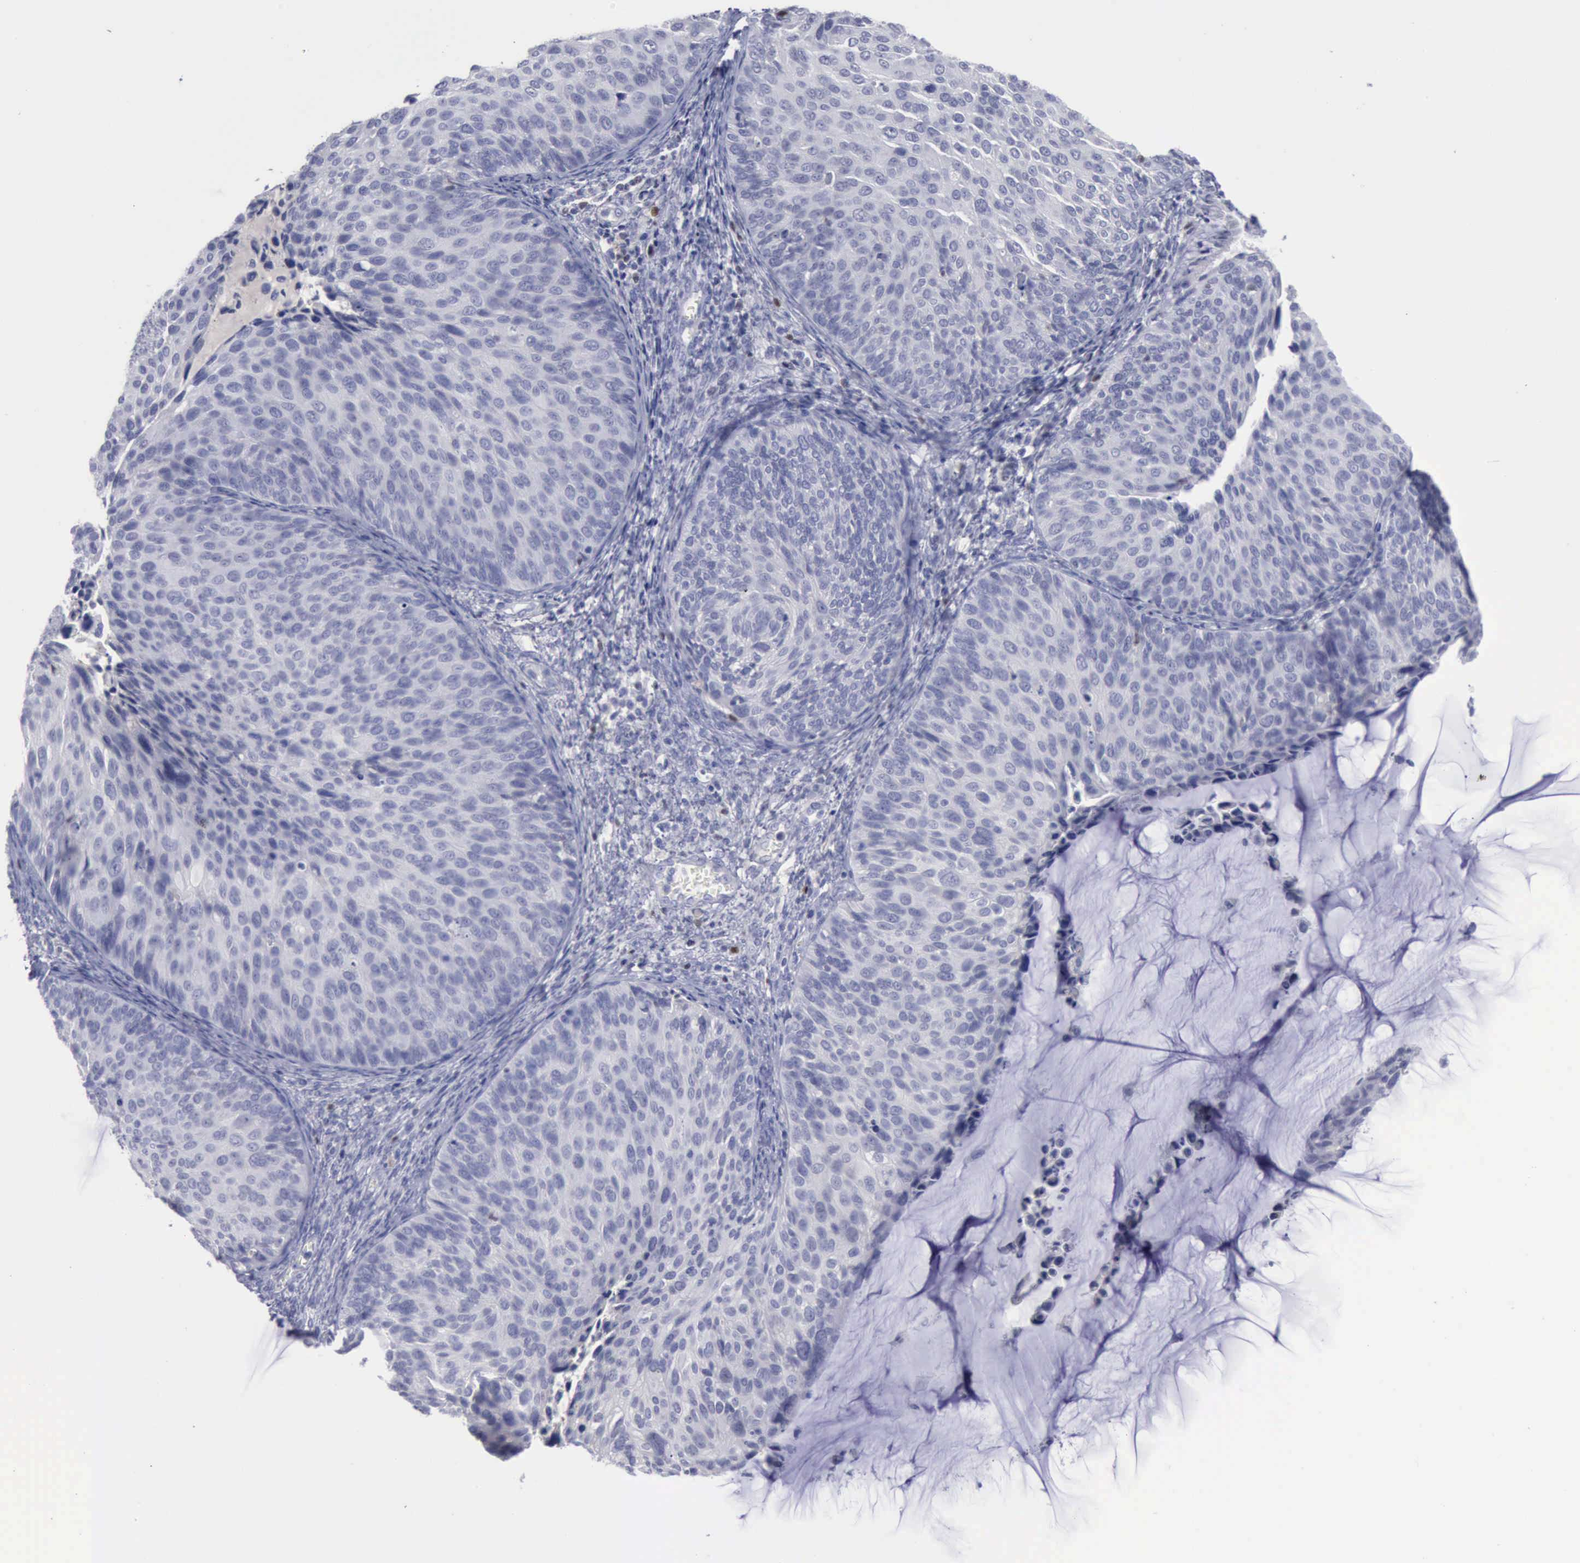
{"staining": {"intensity": "negative", "quantity": "none", "location": "none"}, "tissue": "cervical cancer", "cell_type": "Tumor cells", "image_type": "cancer", "snomed": [{"axis": "morphology", "description": "Squamous cell carcinoma, NOS"}, {"axis": "topography", "description": "Cervix"}], "caption": "Immunohistochemistry (IHC) of cervical cancer (squamous cell carcinoma) reveals no staining in tumor cells. The staining was performed using DAB (3,3'-diaminobenzidine) to visualize the protein expression in brown, while the nuclei were stained in blue with hematoxylin (Magnification: 20x).", "gene": "SATB2", "patient": {"sex": "female", "age": 36}}